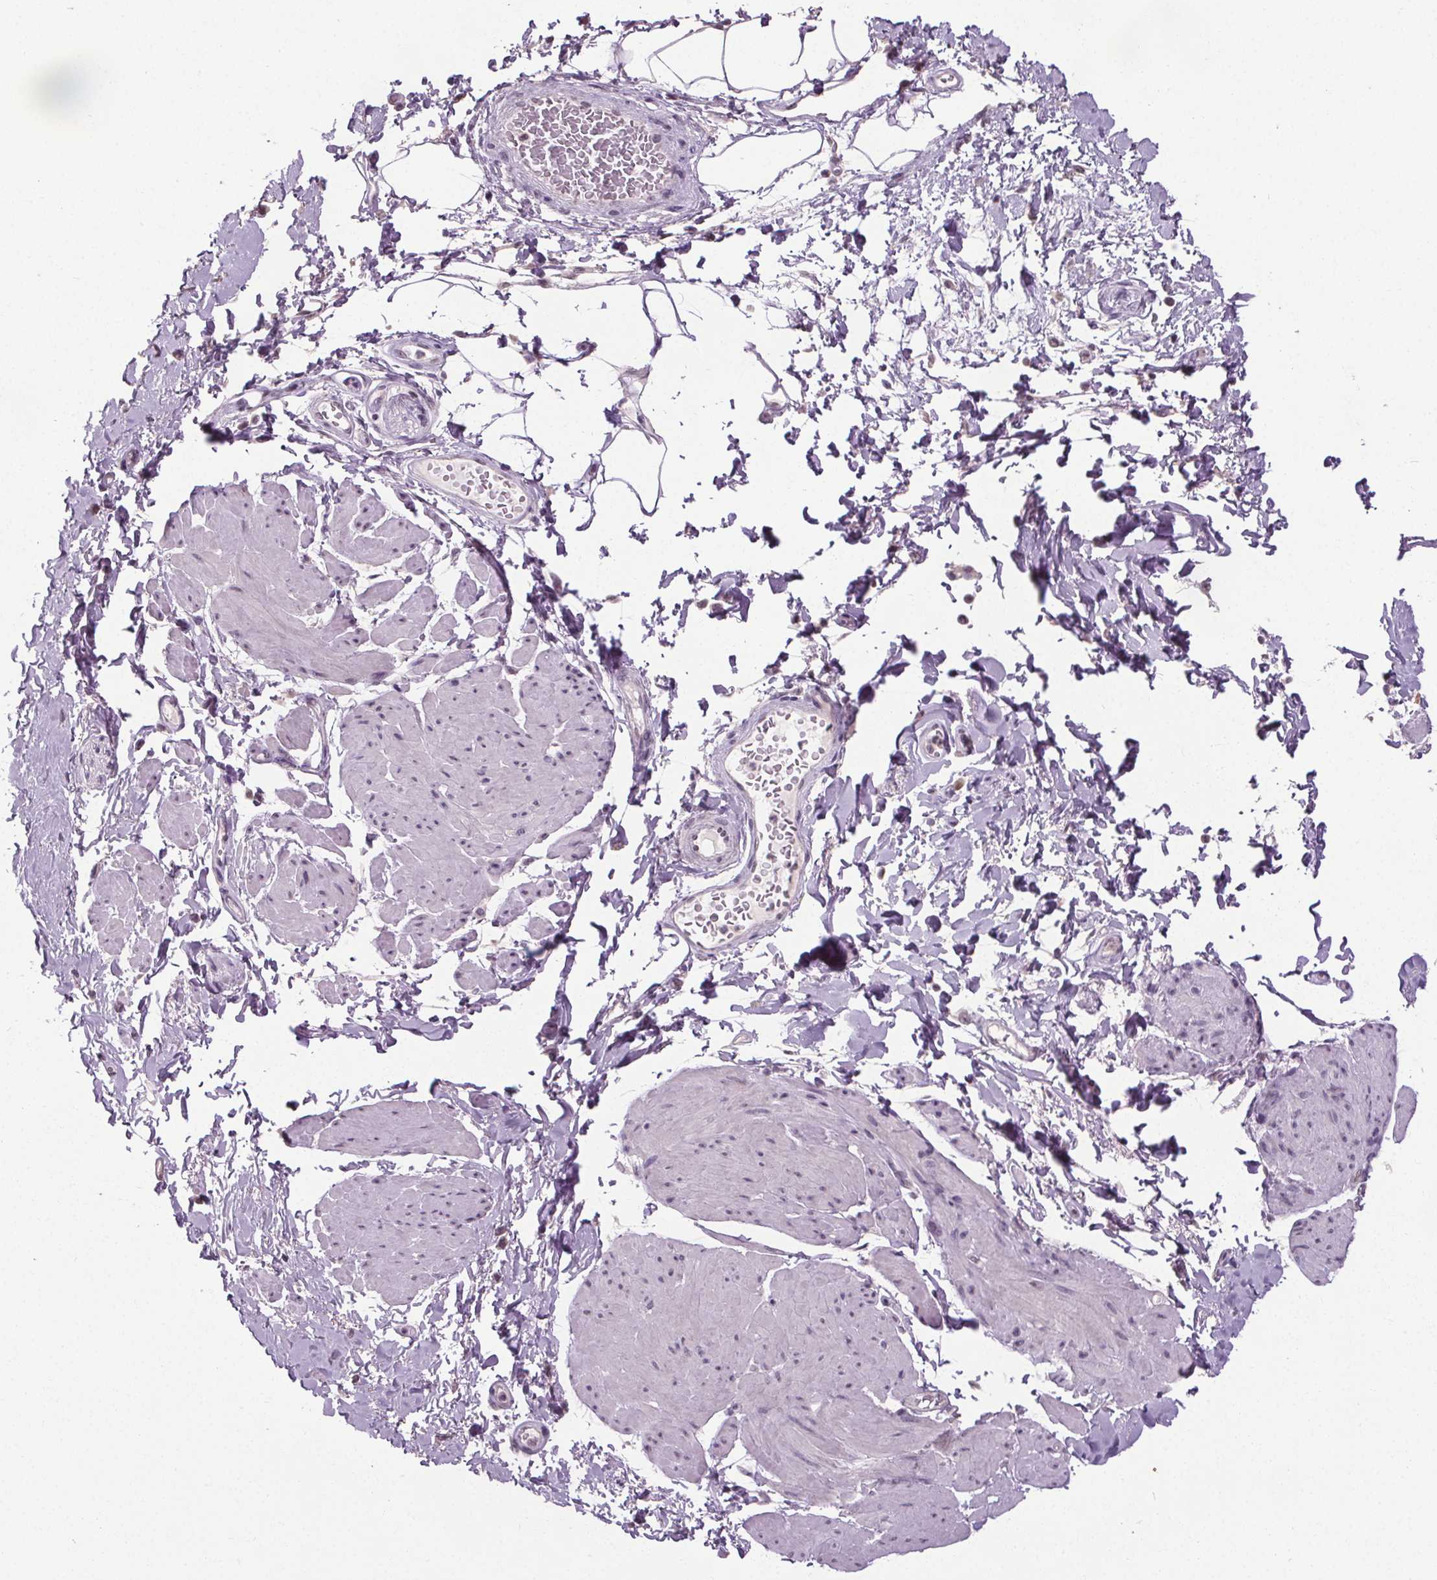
{"staining": {"intensity": "negative", "quantity": "none", "location": "none"}, "tissue": "adipose tissue", "cell_type": "Adipocytes", "image_type": "normal", "snomed": [{"axis": "morphology", "description": "Normal tissue, NOS"}, {"axis": "topography", "description": "Urinary bladder"}, {"axis": "topography", "description": "Peripheral nerve tissue"}], "caption": "This is a image of immunohistochemistry staining of unremarkable adipose tissue, which shows no expression in adipocytes. (Stains: DAB IHC with hematoxylin counter stain, Microscopy: brightfield microscopy at high magnification).", "gene": "SLC2A9", "patient": {"sex": "female", "age": 60}}